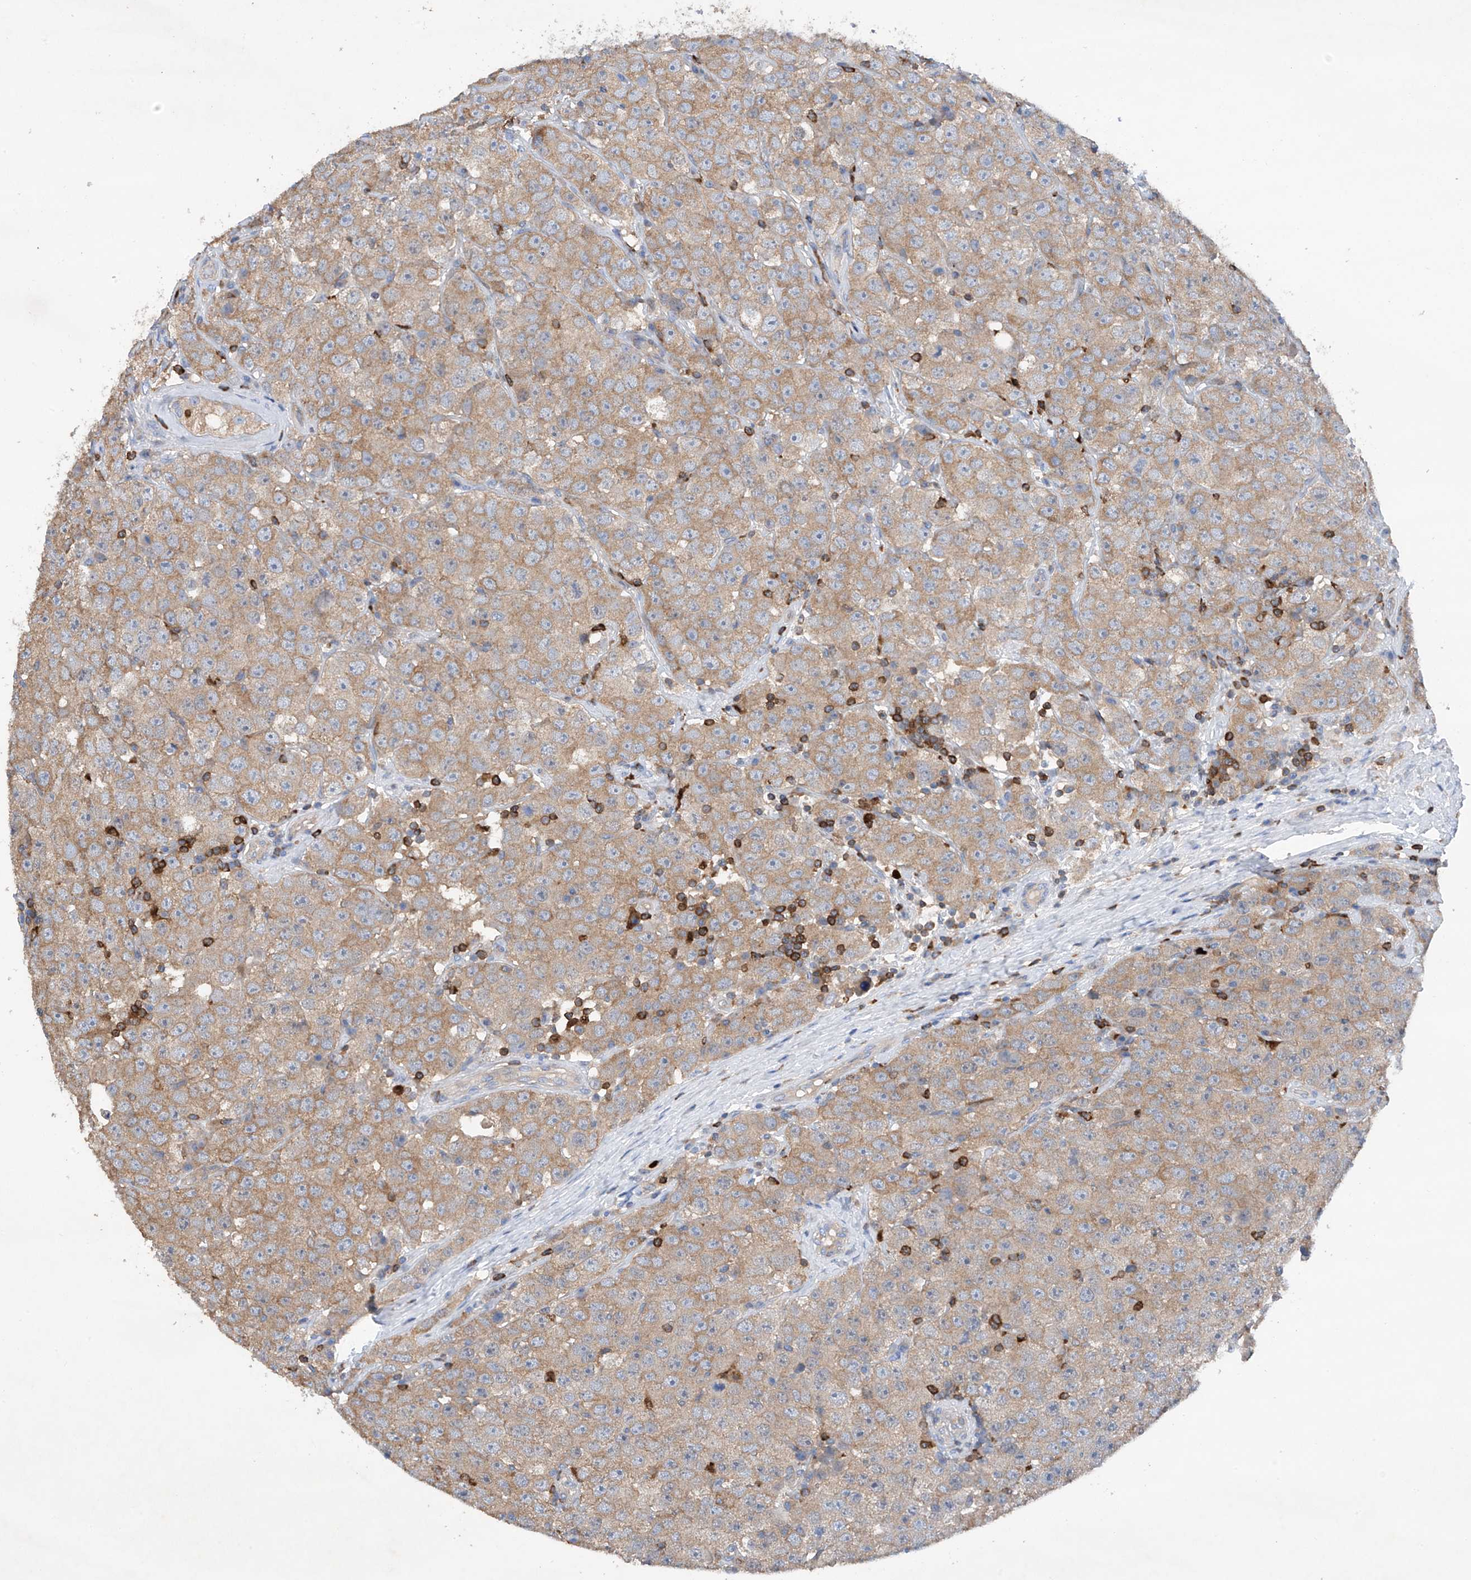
{"staining": {"intensity": "moderate", "quantity": ">75%", "location": "cytoplasmic/membranous"}, "tissue": "testis cancer", "cell_type": "Tumor cells", "image_type": "cancer", "snomed": [{"axis": "morphology", "description": "Seminoma, NOS"}, {"axis": "topography", "description": "Testis"}], "caption": "Human testis cancer stained with a protein marker exhibits moderate staining in tumor cells.", "gene": "PHACTR2", "patient": {"sex": "male", "age": 28}}